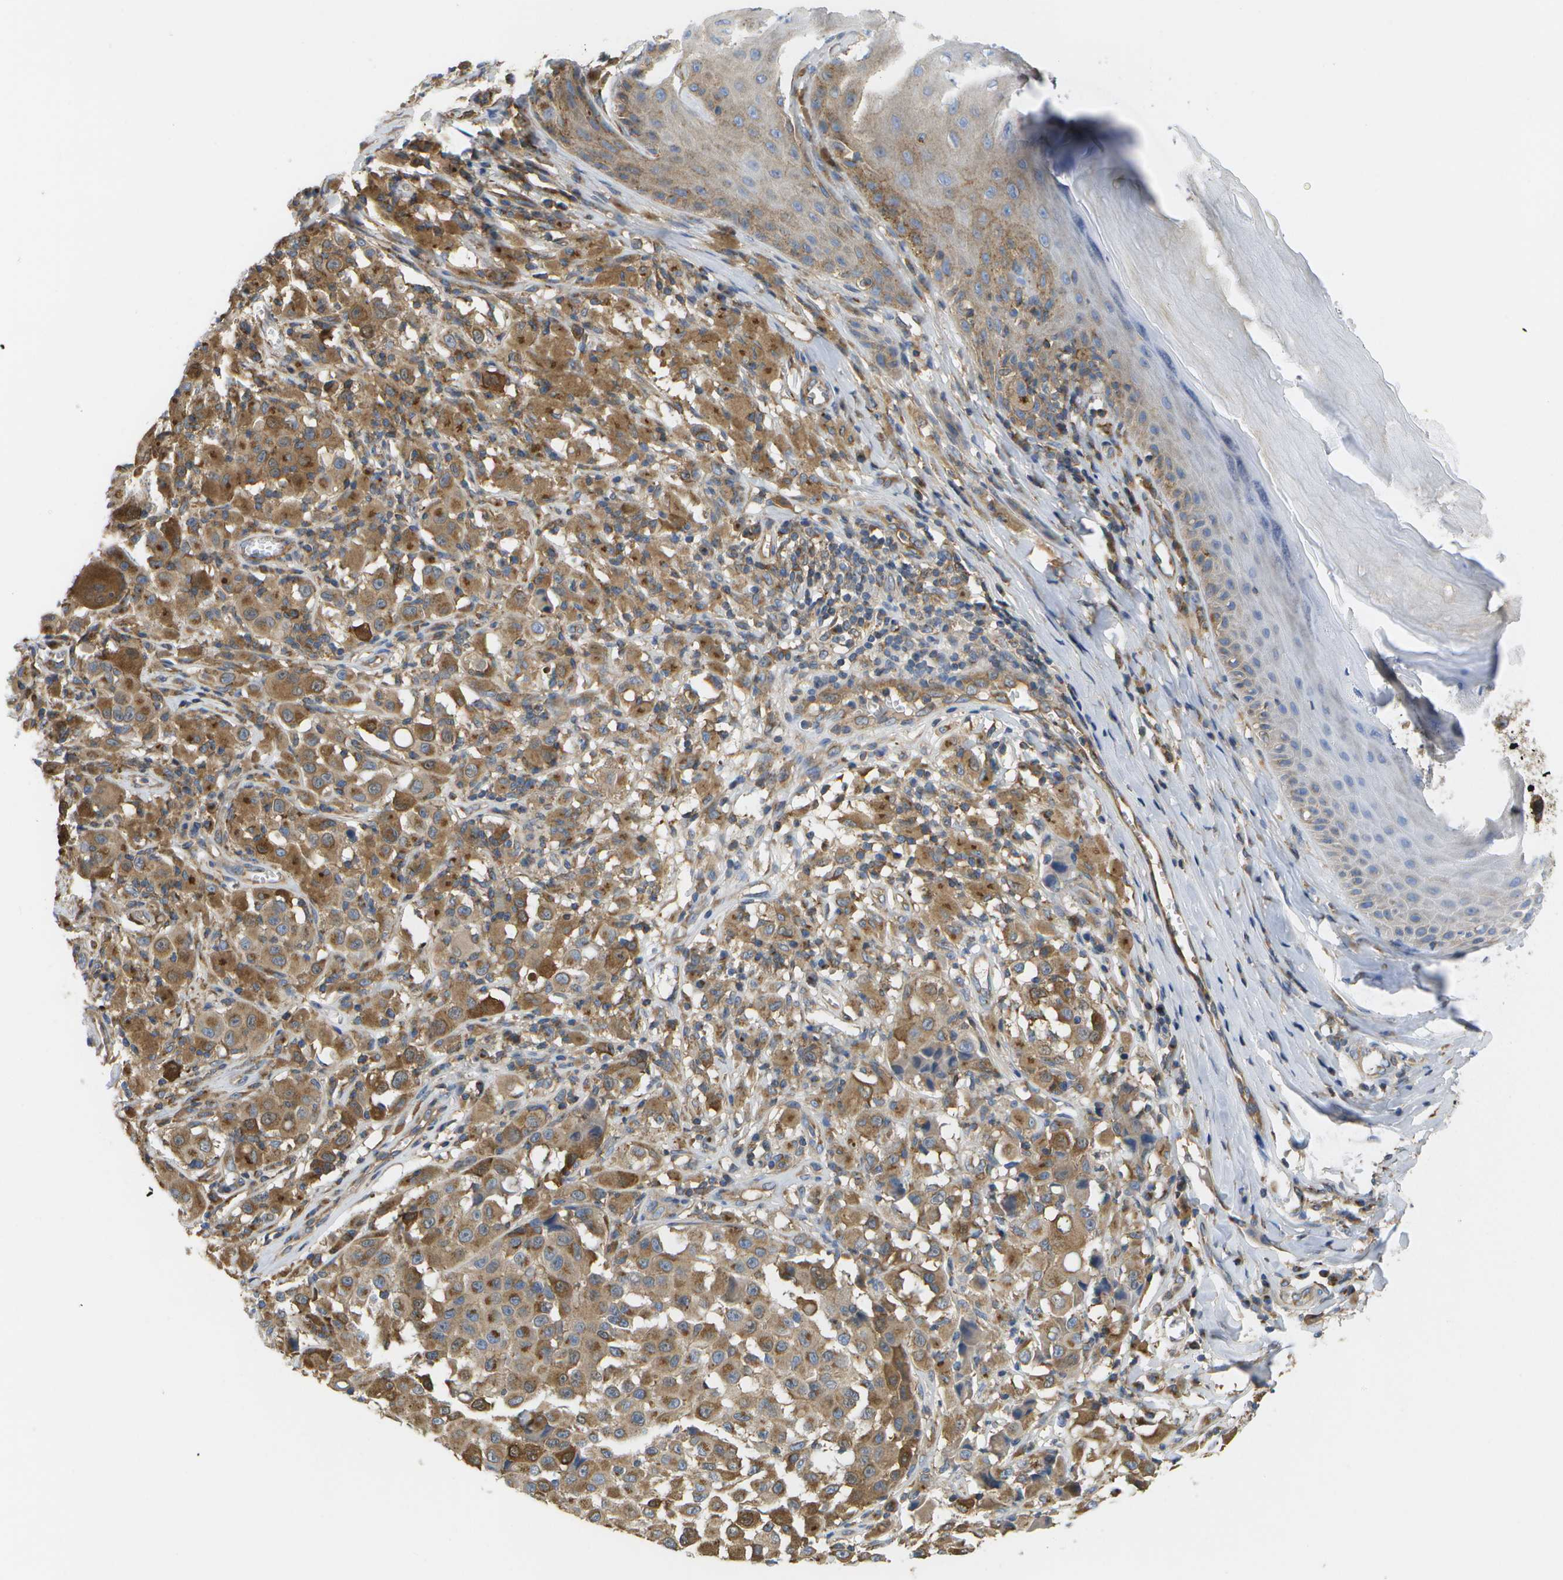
{"staining": {"intensity": "moderate", "quantity": ">75%", "location": "cytoplasmic/membranous"}, "tissue": "melanoma", "cell_type": "Tumor cells", "image_type": "cancer", "snomed": [{"axis": "morphology", "description": "Malignant melanoma, NOS"}, {"axis": "topography", "description": "Skin"}], "caption": "Immunohistochemistry (IHC) micrograph of human malignant melanoma stained for a protein (brown), which exhibits medium levels of moderate cytoplasmic/membranous staining in approximately >75% of tumor cells.", "gene": "BST2", "patient": {"sex": "male", "age": 84}}